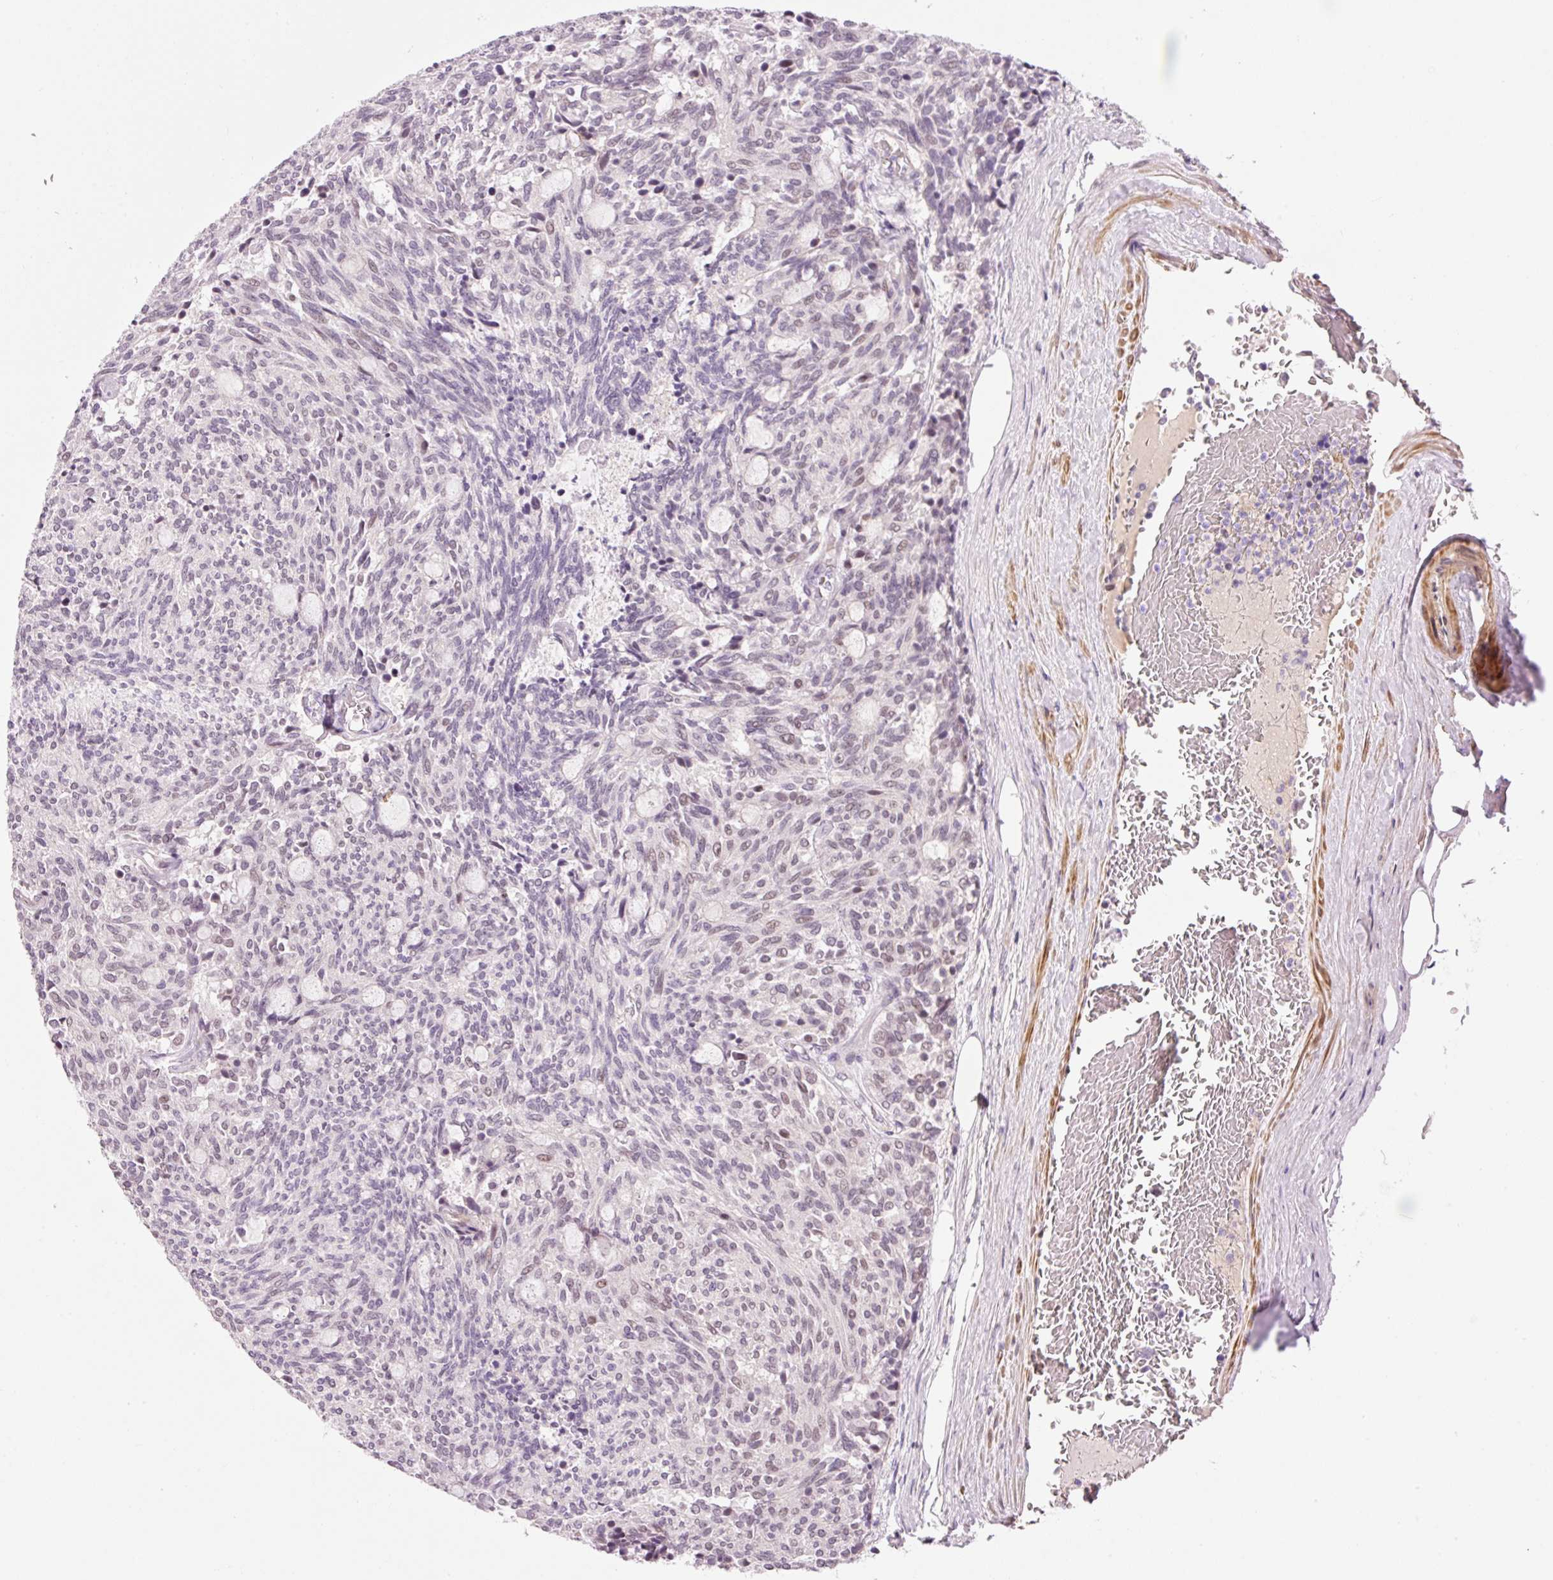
{"staining": {"intensity": "weak", "quantity": "<25%", "location": "nuclear"}, "tissue": "carcinoid", "cell_type": "Tumor cells", "image_type": "cancer", "snomed": [{"axis": "morphology", "description": "Carcinoid, malignant, NOS"}, {"axis": "topography", "description": "Pancreas"}], "caption": "High magnification brightfield microscopy of carcinoid stained with DAB (3,3'-diaminobenzidine) (brown) and counterstained with hematoxylin (blue): tumor cells show no significant positivity. (IHC, brightfield microscopy, high magnification).", "gene": "HNF1A", "patient": {"sex": "female", "age": 54}}